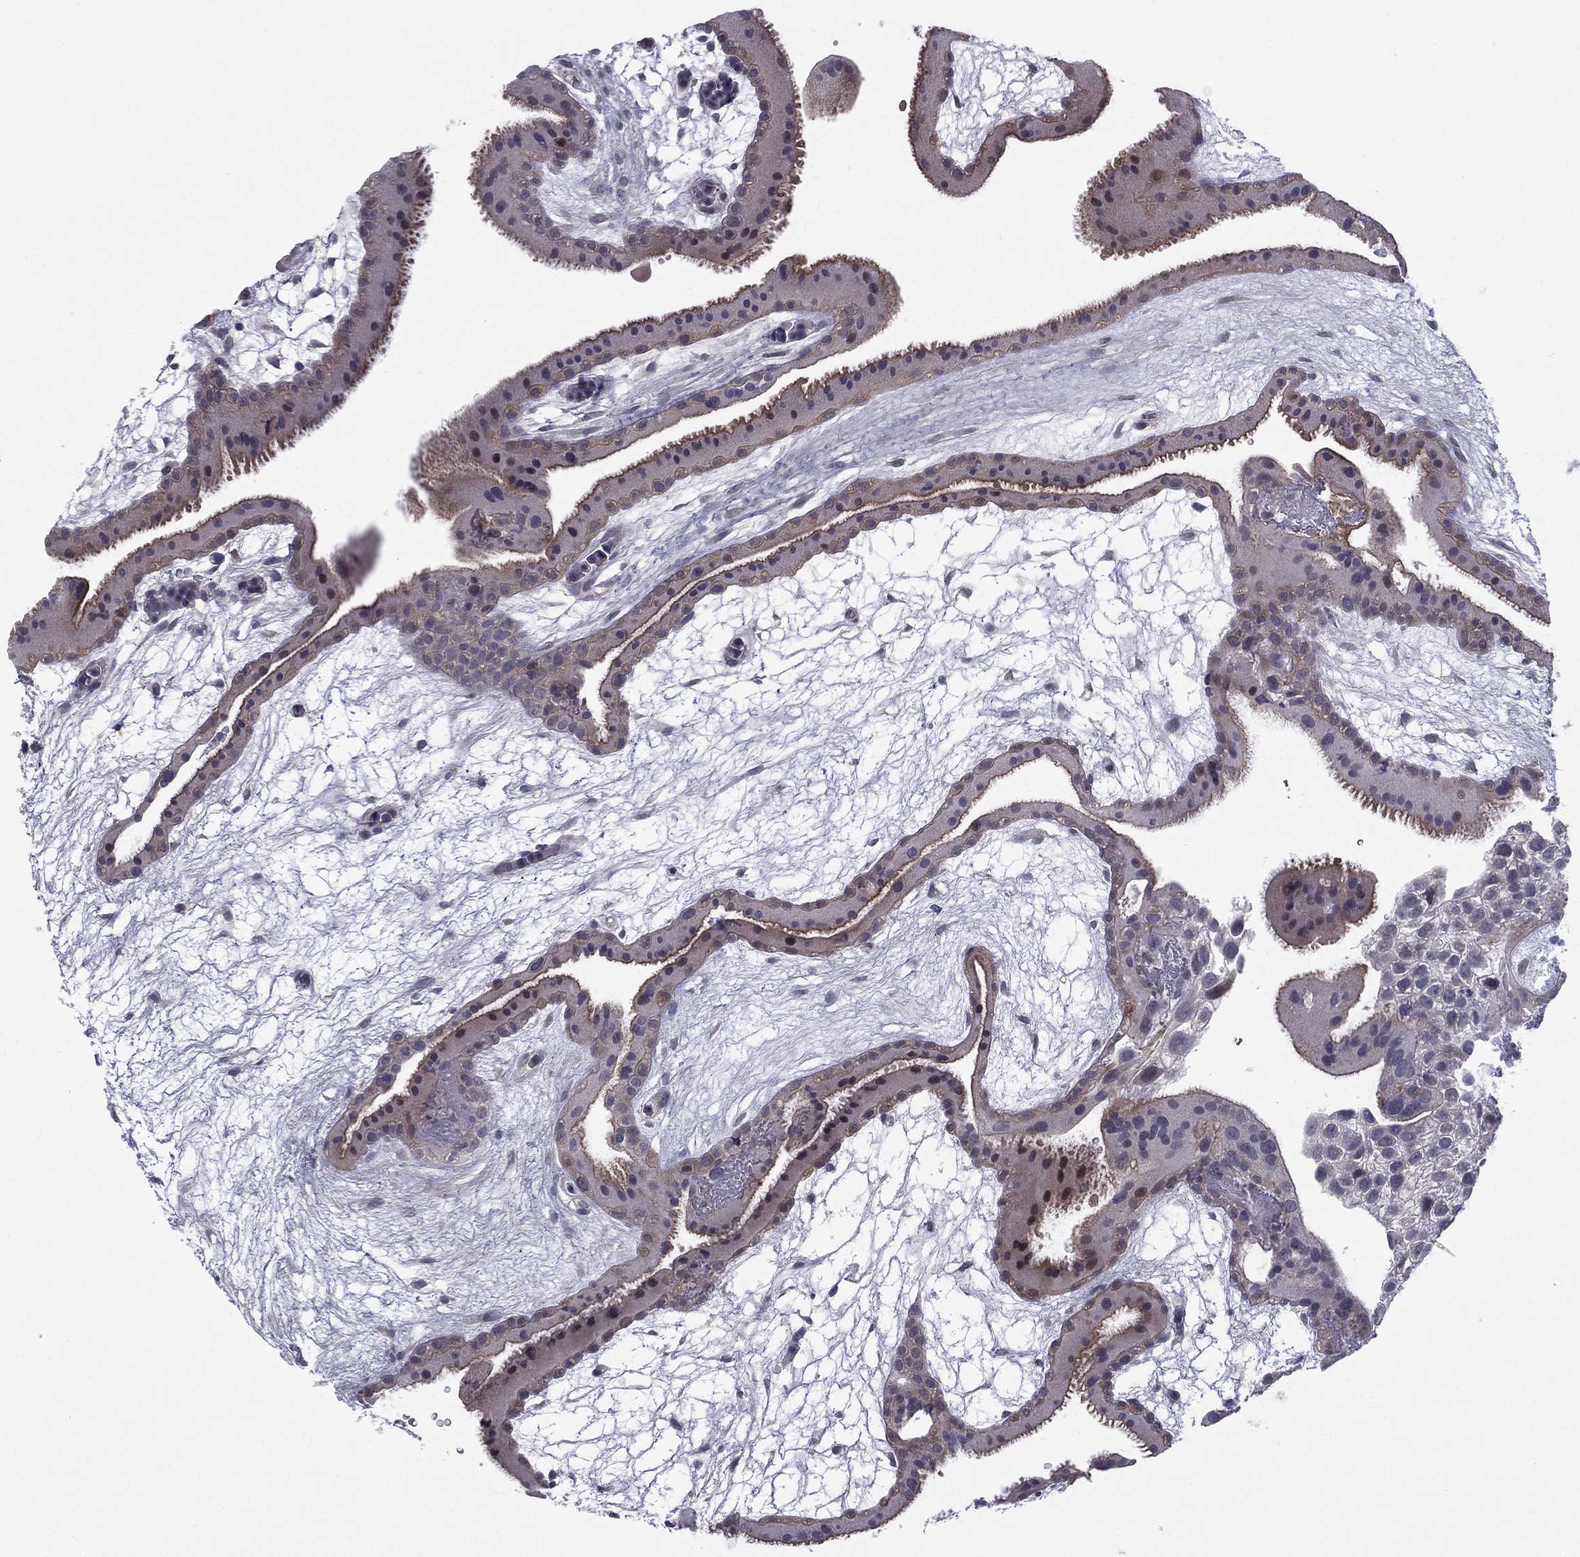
{"staining": {"intensity": "moderate", "quantity": "<25%", "location": "cytoplasmic/membranous"}, "tissue": "placenta", "cell_type": "Trophoblastic cells", "image_type": "normal", "snomed": [{"axis": "morphology", "description": "Normal tissue, NOS"}, {"axis": "topography", "description": "Placenta"}], "caption": "An image of human placenta stained for a protein shows moderate cytoplasmic/membranous brown staining in trophoblastic cells. The protein is shown in brown color, while the nuclei are stained blue.", "gene": "ACTRT2", "patient": {"sex": "female", "age": 19}}